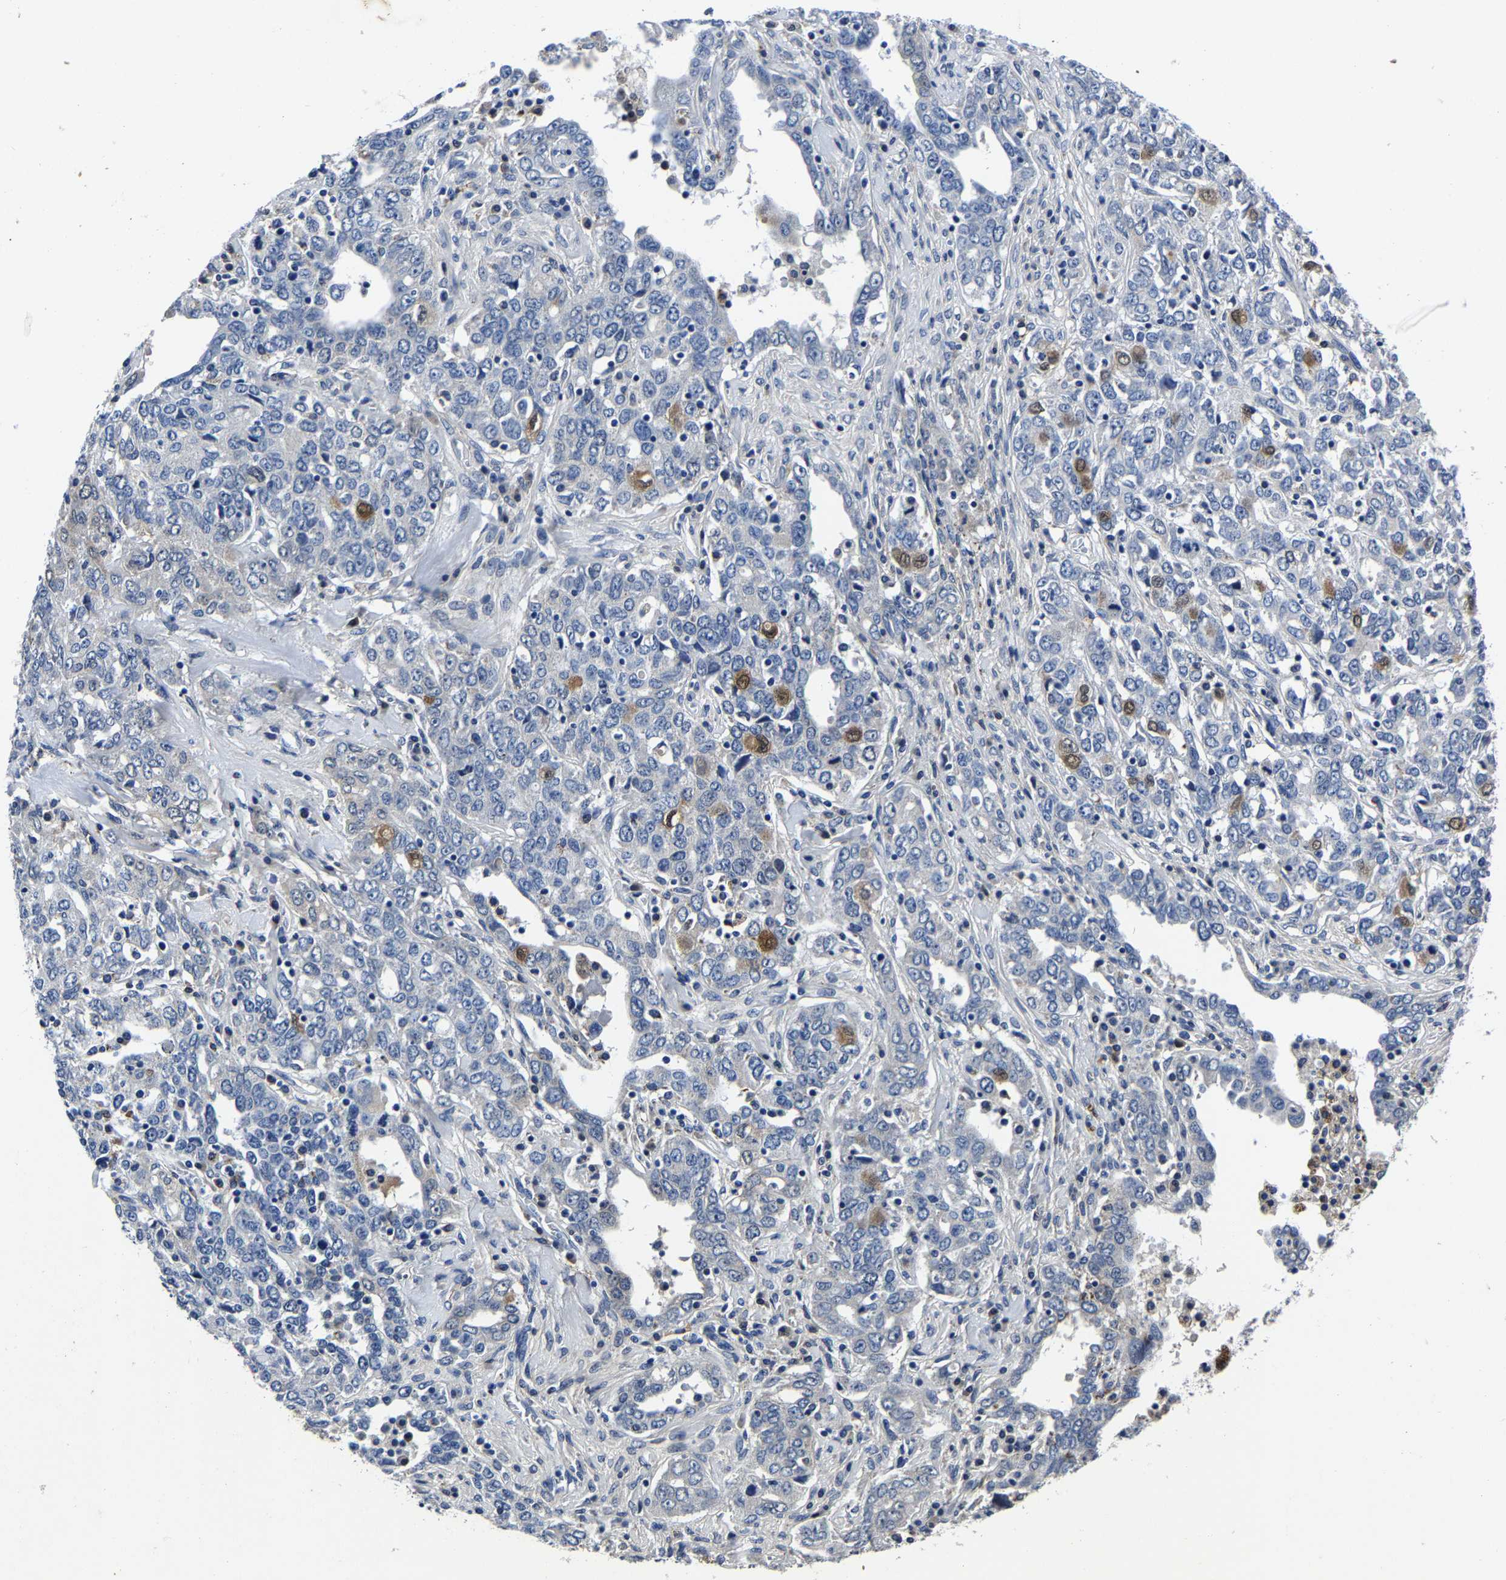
{"staining": {"intensity": "negative", "quantity": "none", "location": "none"}, "tissue": "ovarian cancer", "cell_type": "Tumor cells", "image_type": "cancer", "snomed": [{"axis": "morphology", "description": "Carcinoma, endometroid"}, {"axis": "topography", "description": "Ovary"}], "caption": "Immunohistochemistry image of neoplastic tissue: human ovarian cancer stained with DAB (3,3'-diaminobenzidine) shows no significant protein positivity in tumor cells. (Brightfield microscopy of DAB immunohistochemistry at high magnification).", "gene": "PSPH", "patient": {"sex": "female", "age": 62}}